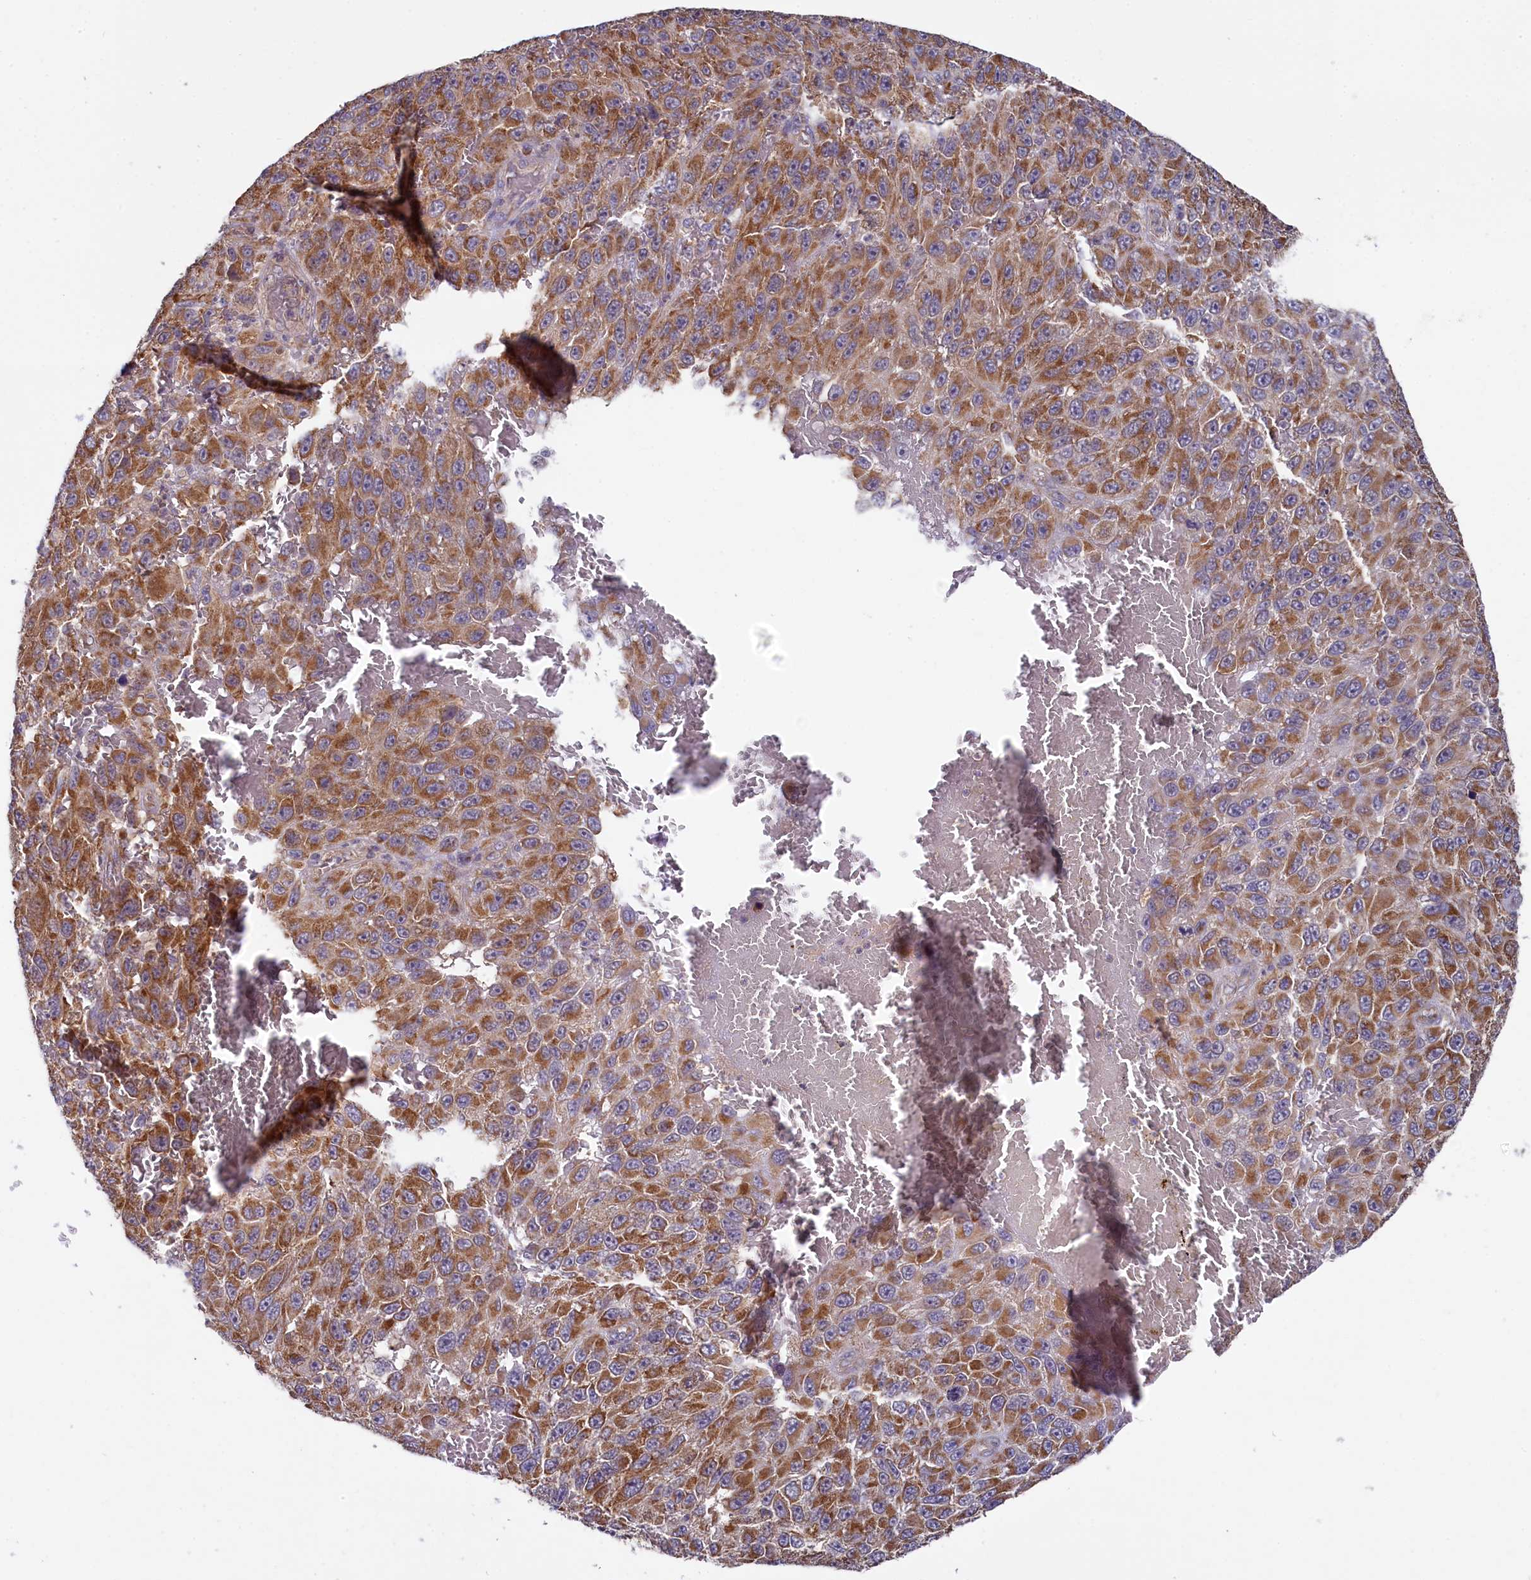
{"staining": {"intensity": "moderate", "quantity": ">75%", "location": "cytoplasmic/membranous"}, "tissue": "melanoma", "cell_type": "Tumor cells", "image_type": "cancer", "snomed": [{"axis": "morphology", "description": "Normal tissue, NOS"}, {"axis": "morphology", "description": "Malignant melanoma, NOS"}, {"axis": "topography", "description": "Skin"}], "caption": "Protein staining by IHC displays moderate cytoplasmic/membranous staining in approximately >75% of tumor cells in melanoma.", "gene": "MRPL57", "patient": {"sex": "female", "age": 96}}